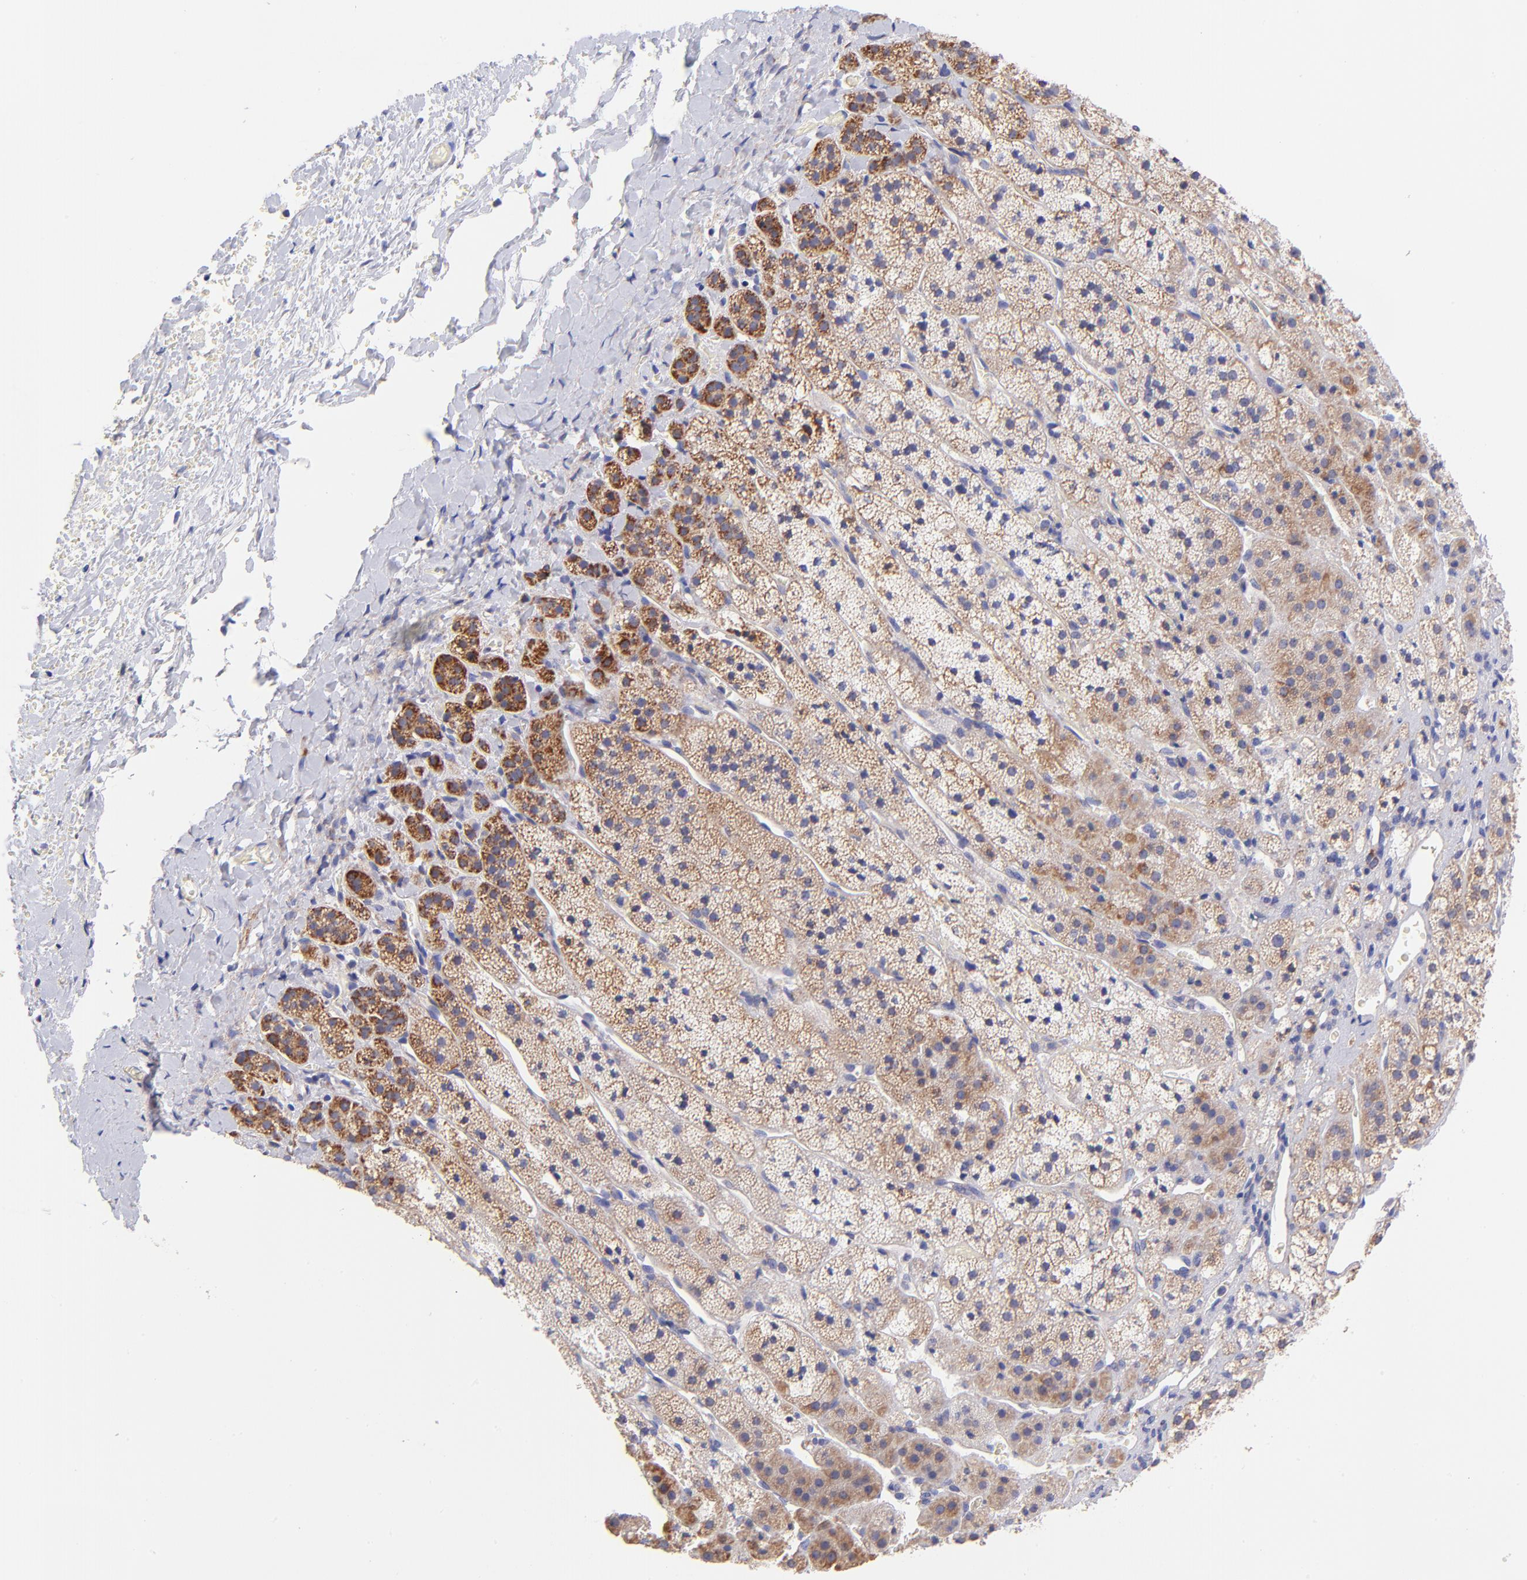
{"staining": {"intensity": "moderate", "quantity": ">75%", "location": "cytoplasmic/membranous"}, "tissue": "adrenal gland", "cell_type": "Glandular cells", "image_type": "normal", "snomed": [{"axis": "morphology", "description": "Normal tissue, NOS"}, {"axis": "topography", "description": "Adrenal gland"}], "caption": "Brown immunohistochemical staining in normal adrenal gland exhibits moderate cytoplasmic/membranous expression in approximately >75% of glandular cells. The staining was performed using DAB to visualize the protein expression in brown, while the nuclei were stained in blue with hematoxylin (Magnification: 20x).", "gene": "NDUFB7", "patient": {"sex": "female", "age": 44}}